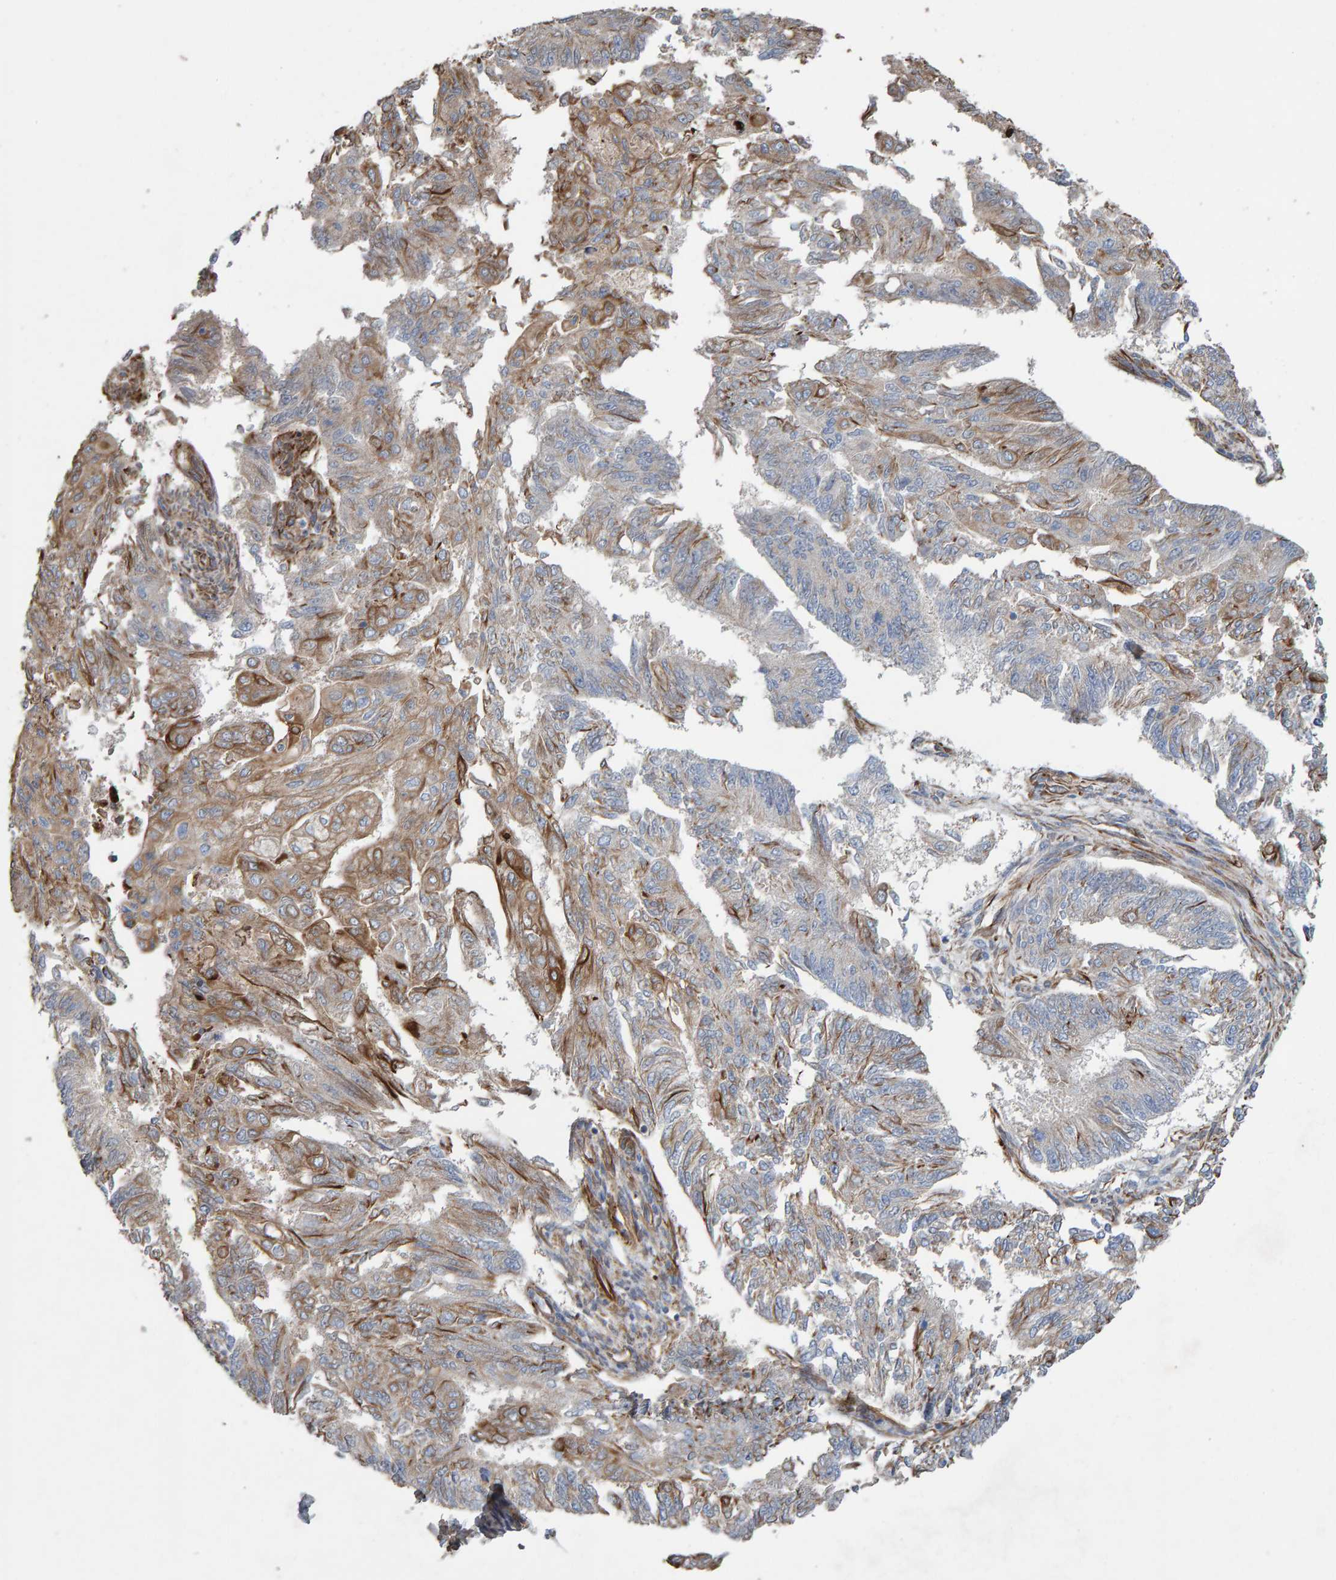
{"staining": {"intensity": "weak", "quantity": "25%-75%", "location": "cytoplasmic/membranous"}, "tissue": "endometrial cancer", "cell_type": "Tumor cells", "image_type": "cancer", "snomed": [{"axis": "morphology", "description": "Adenocarcinoma, NOS"}, {"axis": "topography", "description": "Endometrium"}], "caption": "Weak cytoplasmic/membranous positivity is appreciated in approximately 25%-75% of tumor cells in endometrial cancer (adenocarcinoma).", "gene": "ZNF347", "patient": {"sex": "female", "age": 32}}